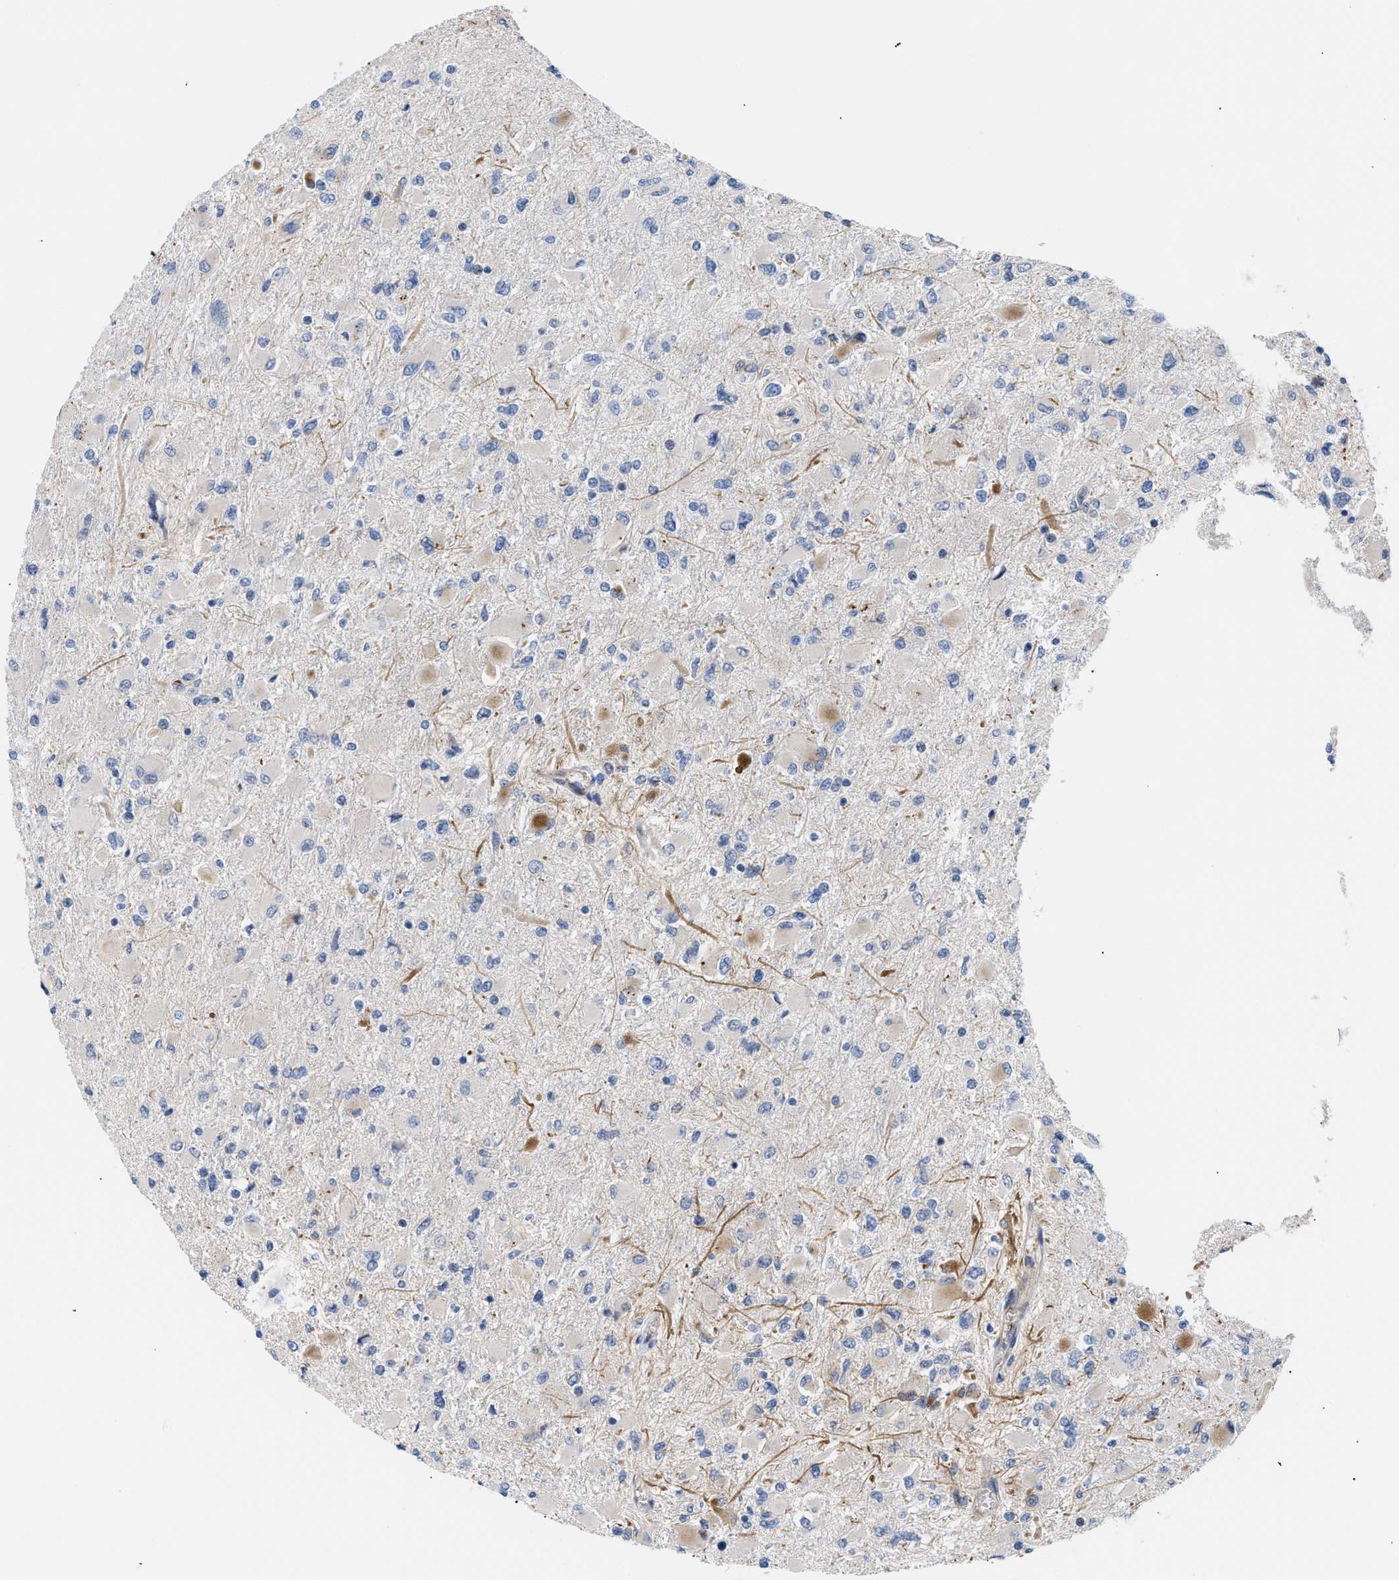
{"staining": {"intensity": "negative", "quantity": "none", "location": "none"}, "tissue": "glioma", "cell_type": "Tumor cells", "image_type": "cancer", "snomed": [{"axis": "morphology", "description": "Glioma, malignant, High grade"}, {"axis": "topography", "description": "Cerebral cortex"}], "caption": "The micrograph displays no significant expression in tumor cells of high-grade glioma (malignant).", "gene": "TFPI", "patient": {"sex": "female", "age": 36}}